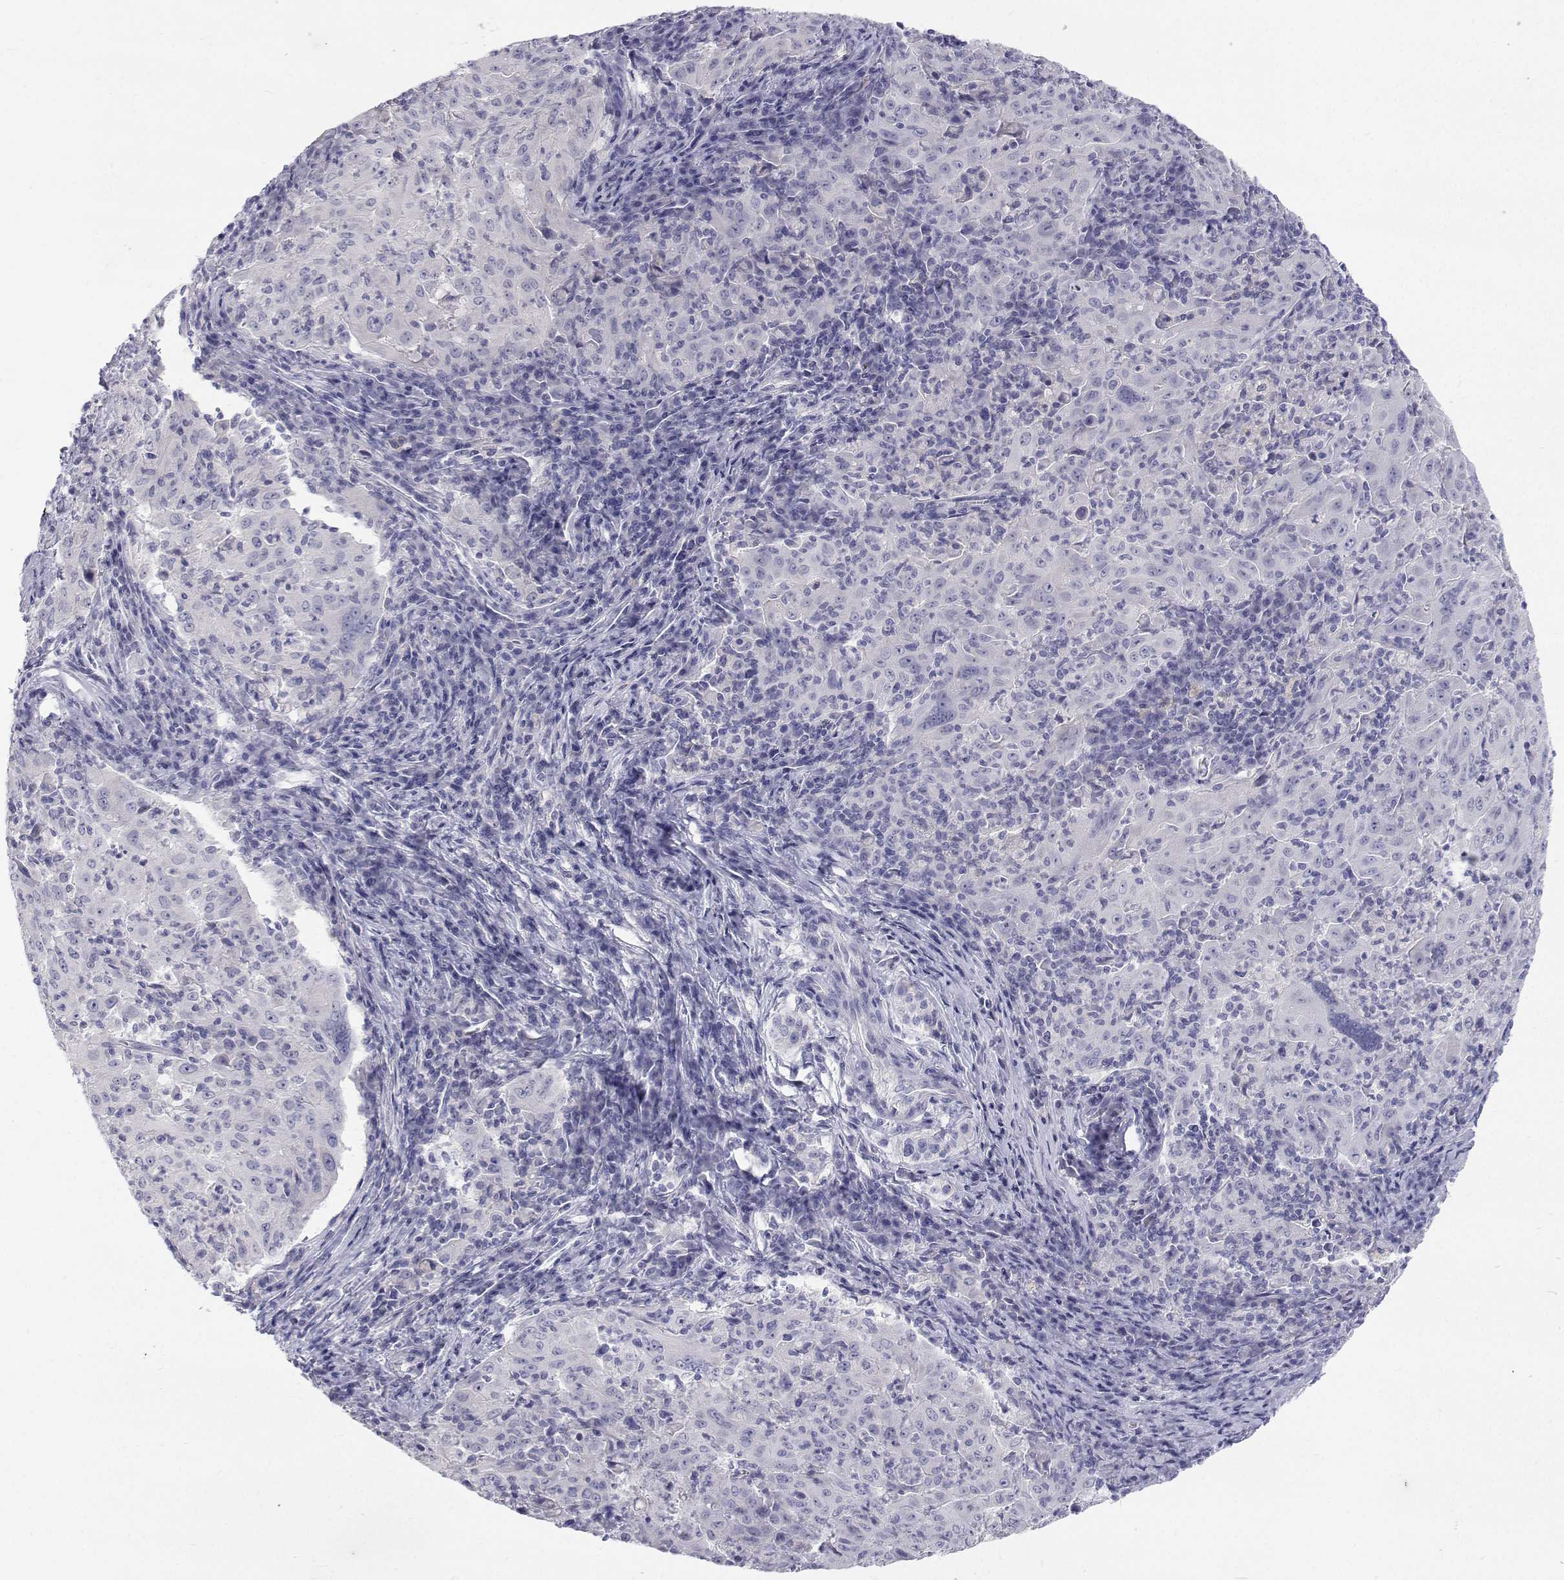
{"staining": {"intensity": "negative", "quantity": "none", "location": "none"}, "tissue": "pancreatic cancer", "cell_type": "Tumor cells", "image_type": "cancer", "snomed": [{"axis": "morphology", "description": "Adenocarcinoma, NOS"}, {"axis": "topography", "description": "Pancreas"}], "caption": "Adenocarcinoma (pancreatic) stained for a protein using immunohistochemistry (IHC) displays no expression tumor cells.", "gene": "NCR2", "patient": {"sex": "male", "age": 63}}